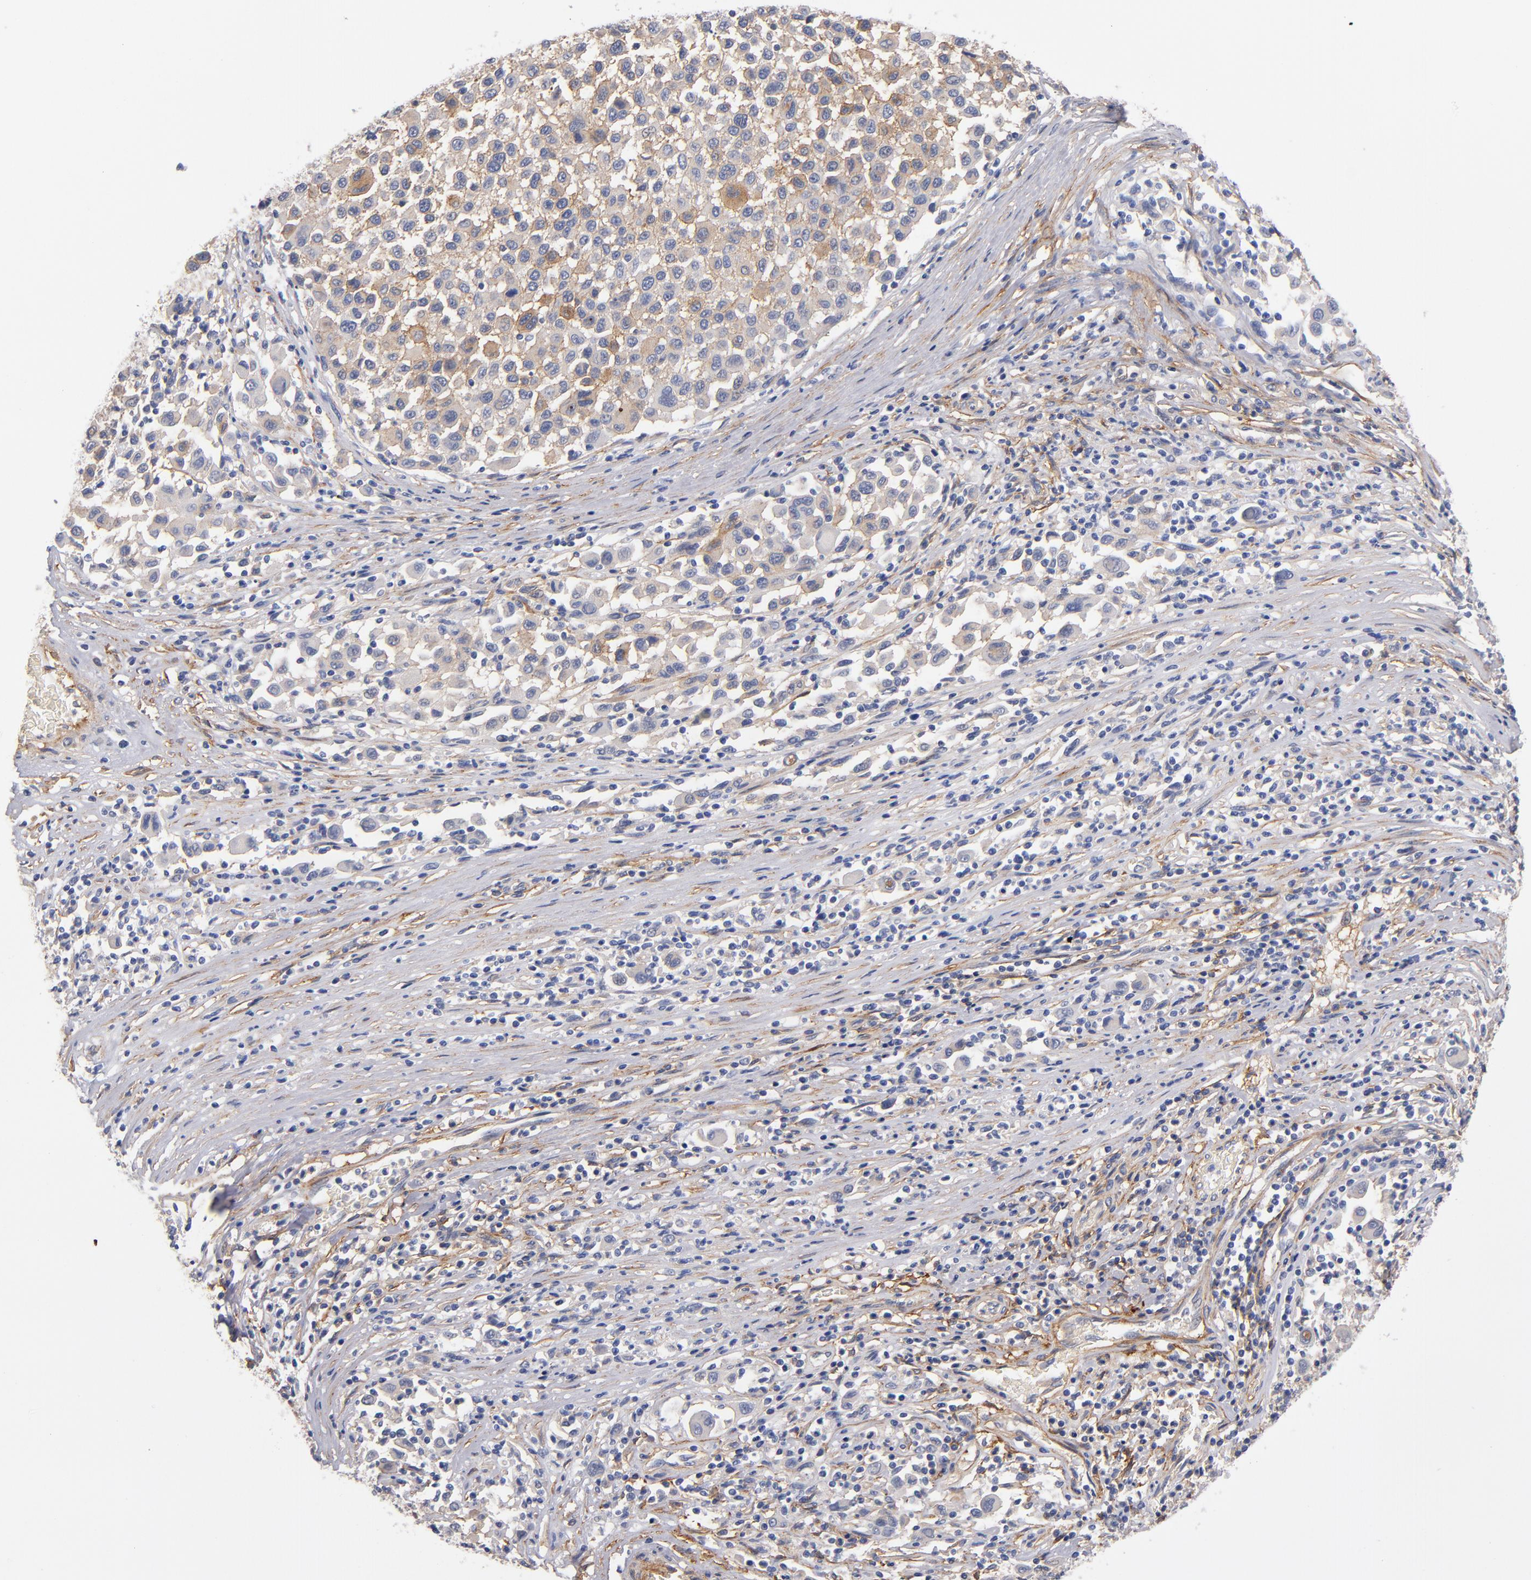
{"staining": {"intensity": "weak", "quantity": "25%-75%", "location": "cytoplasmic/membranous"}, "tissue": "melanoma", "cell_type": "Tumor cells", "image_type": "cancer", "snomed": [{"axis": "morphology", "description": "Malignant melanoma, Metastatic site"}, {"axis": "topography", "description": "Lymph node"}], "caption": "High-magnification brightfield microscopy of malignant melanoma (metastatic site) stained with DAB (3,3'-diaminobenzidine) (brown) and counterstained with hematoxylin (blue). tumor cells exhibit weak cytoplasmic/membranous positivity is seen in about25%-75% of cells.", "gene": "PLSCR4", "patient": {"sex": "male", "age": 61}}